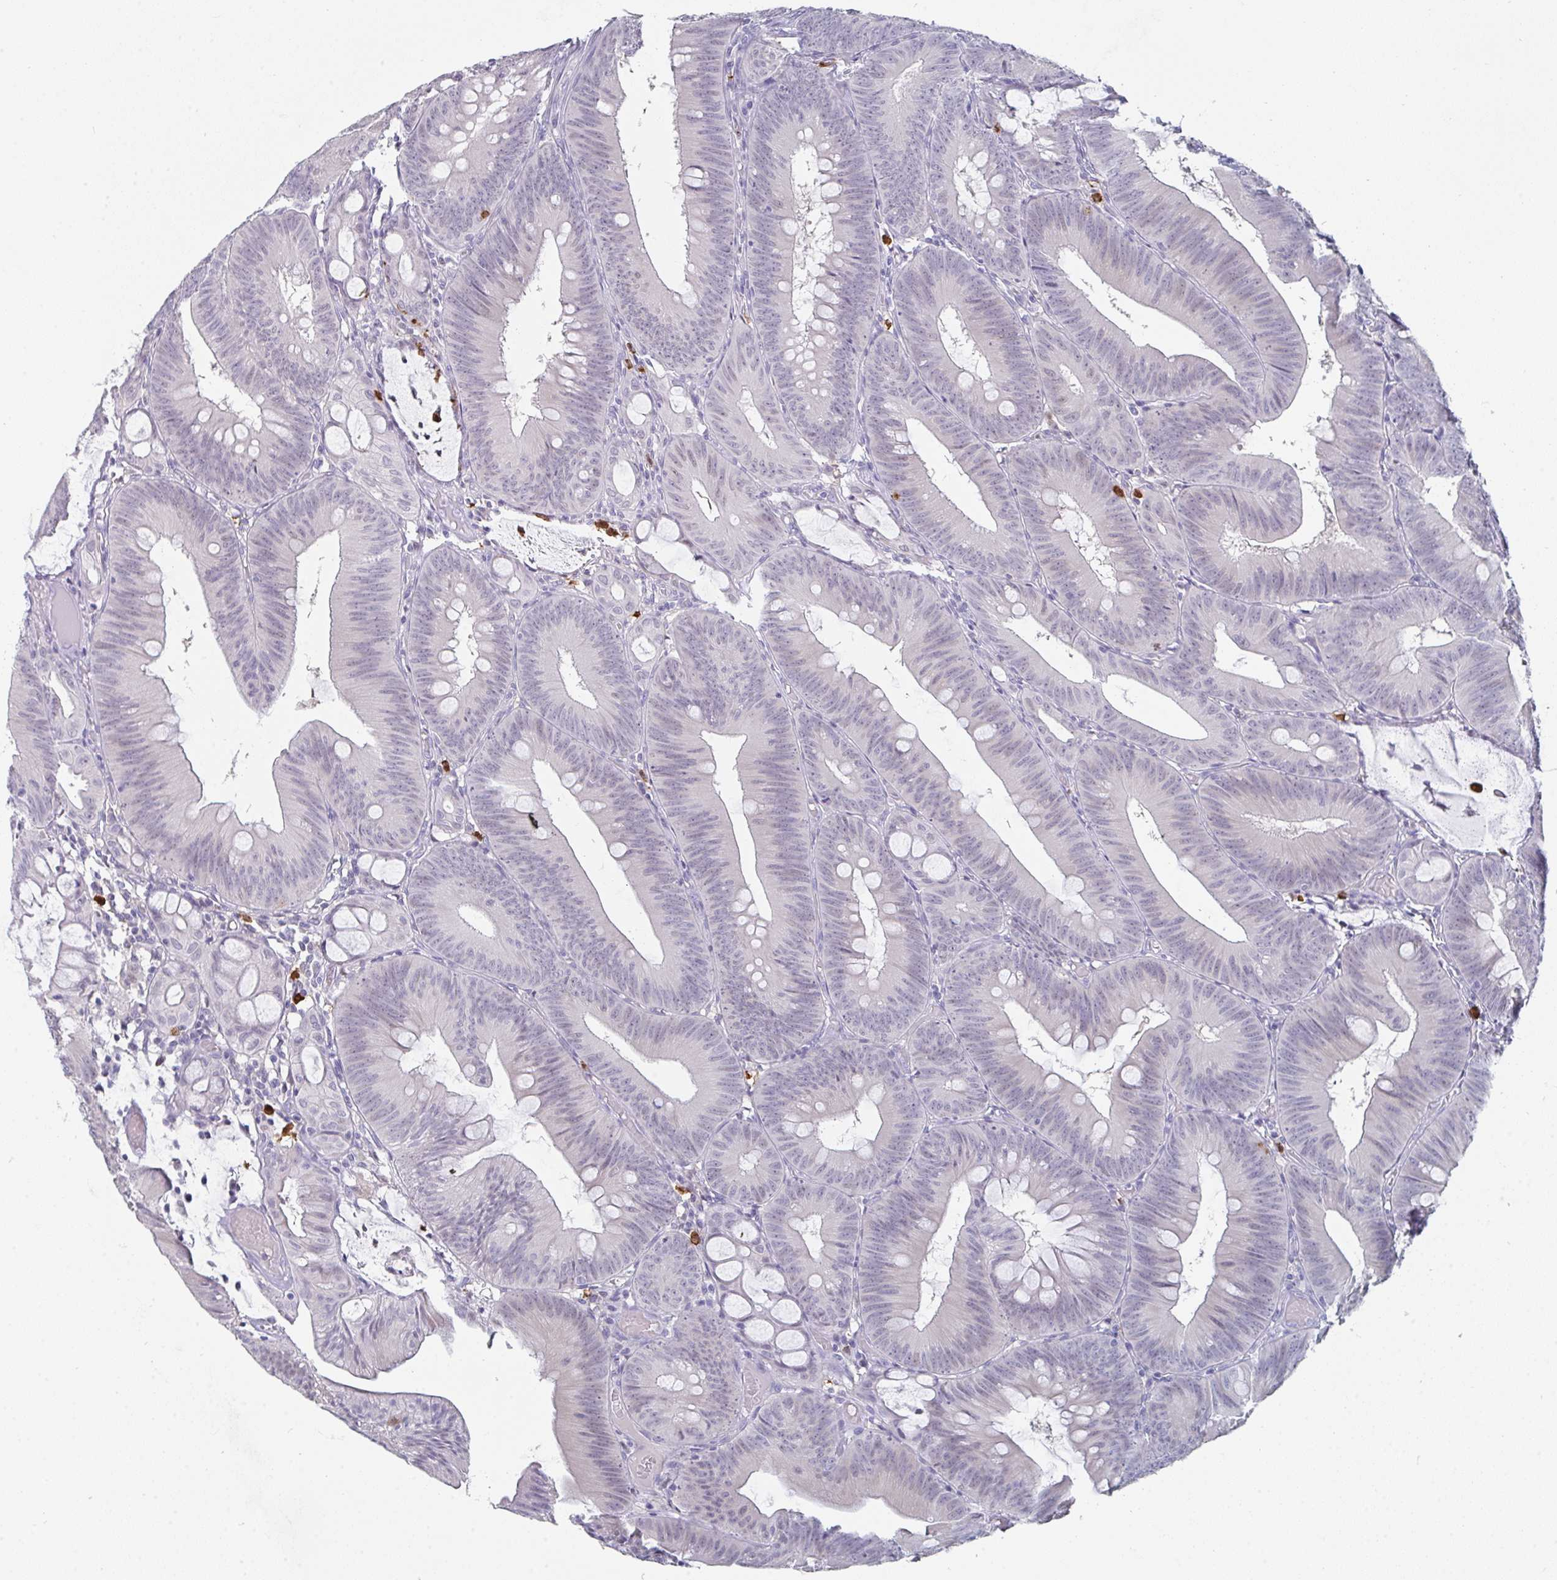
{"staining": {"intensity": "negative", "quantity": "none", "location": "none"}, "tissue": "colorectal cancer", "cell_type": "Tumor cells", "image_type": "cancer", "snomed": [{"axis": "morphology", "description": "Adenocarcinoma, NOS"}, {"axis": "topography", "description": "Colon"}], "caption": "Tumor cells are negative for brown protein staining in colorectal cancer (adenocarcinoma). (Stains: DAB (3,3'-diaminobenzidine) immunohistochemistry with hematoxylin counter stain, Microscopy: brightfield microscopy at high magnification).", "gene": "RUBCN", "patient": {"sex": "male", "age": 84}}